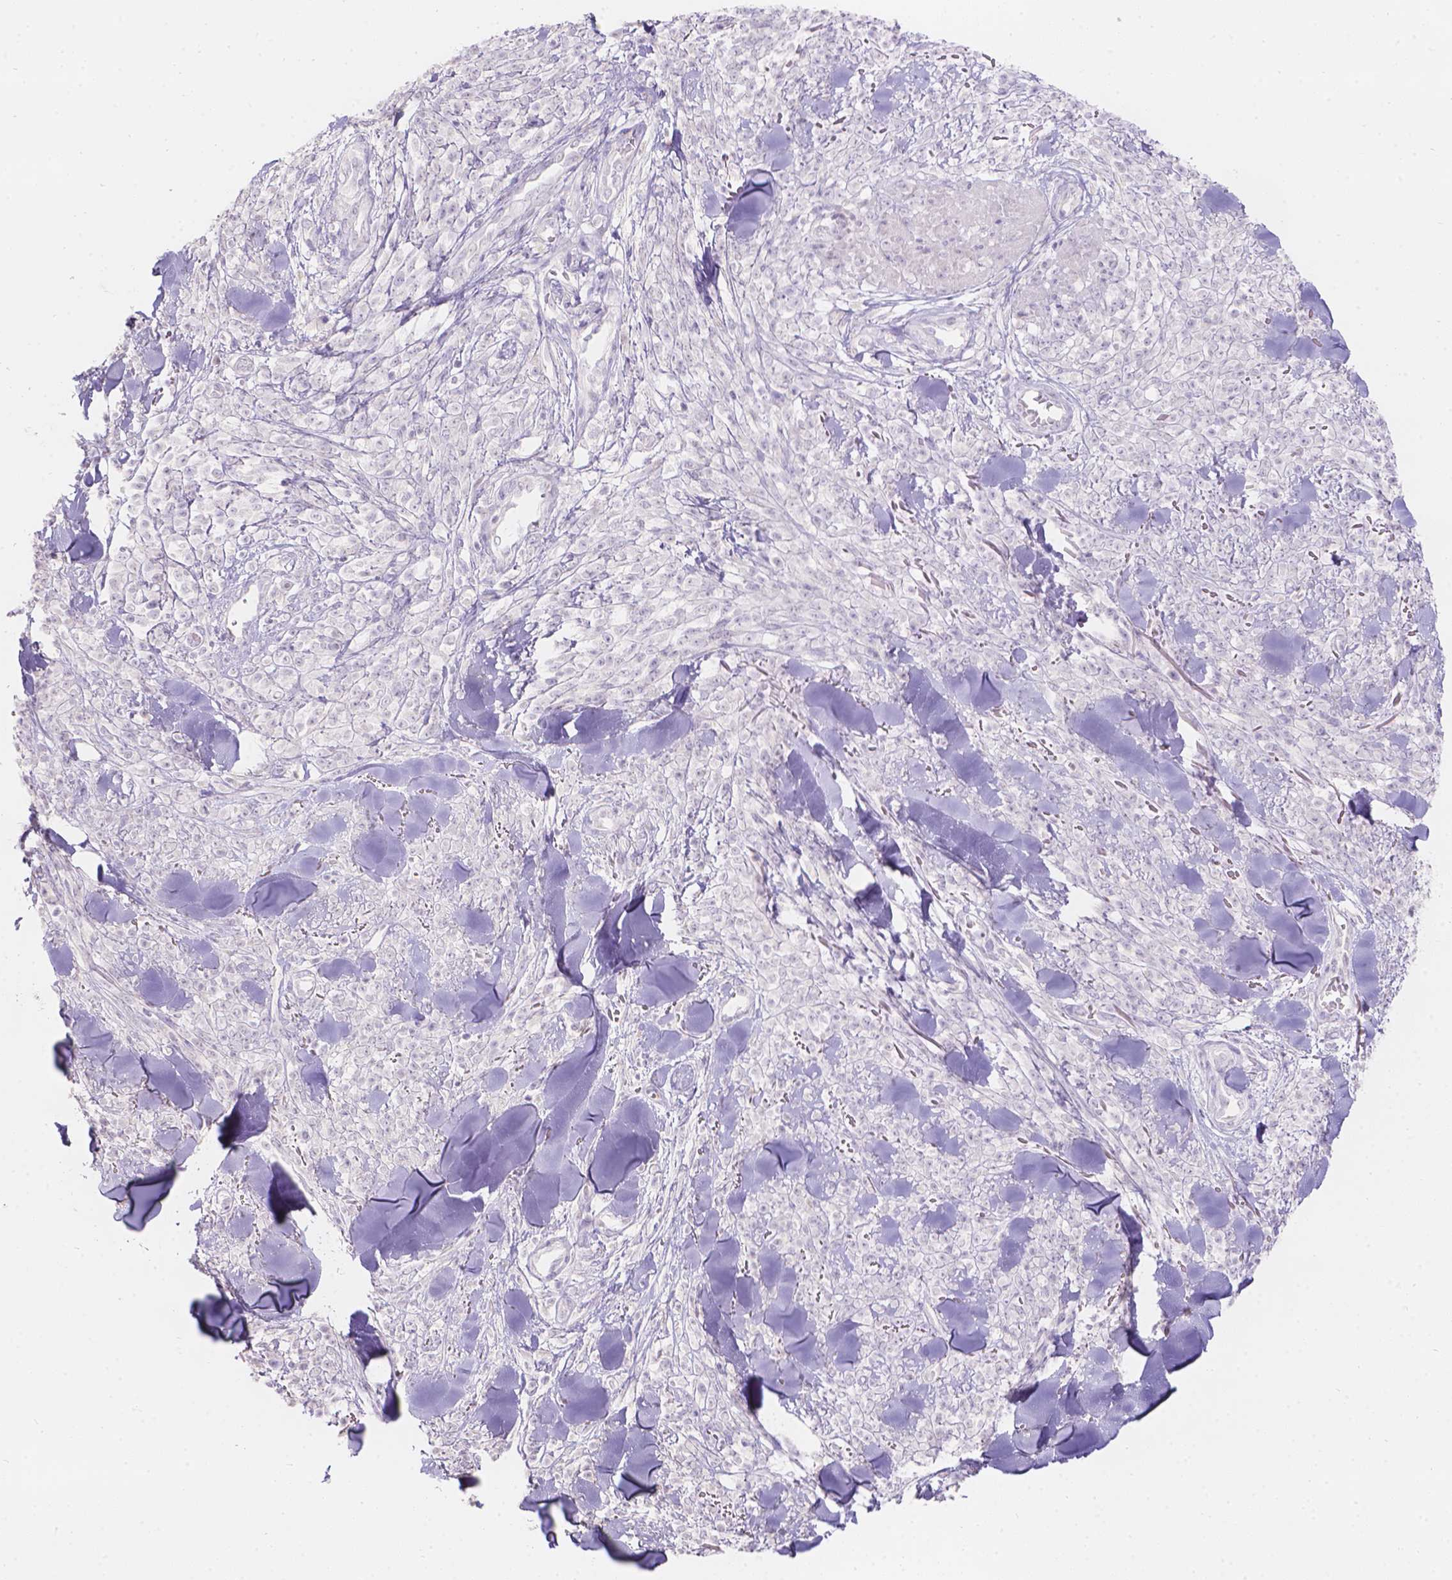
{"staining": {"intensity": "negative", "quantity": "none", "location": "none"}, "tissue": "melanoma", "cell_type": "Tumor cells", "image_type": "cancer", "snomed": [{"axis": "morphology", "description": "Malignant melanoma, NOS"}, {"axis": "topography", "description": "Skin"}, {"axis": "topography", "description": "Skin of trunk"}], "caption": "Melanoma stained for a protein using immunohistochemistry (IHC) displays no positivity tumor cells.", "gene": "HTN3", "patient": {"sex": "male", "age": 74}}